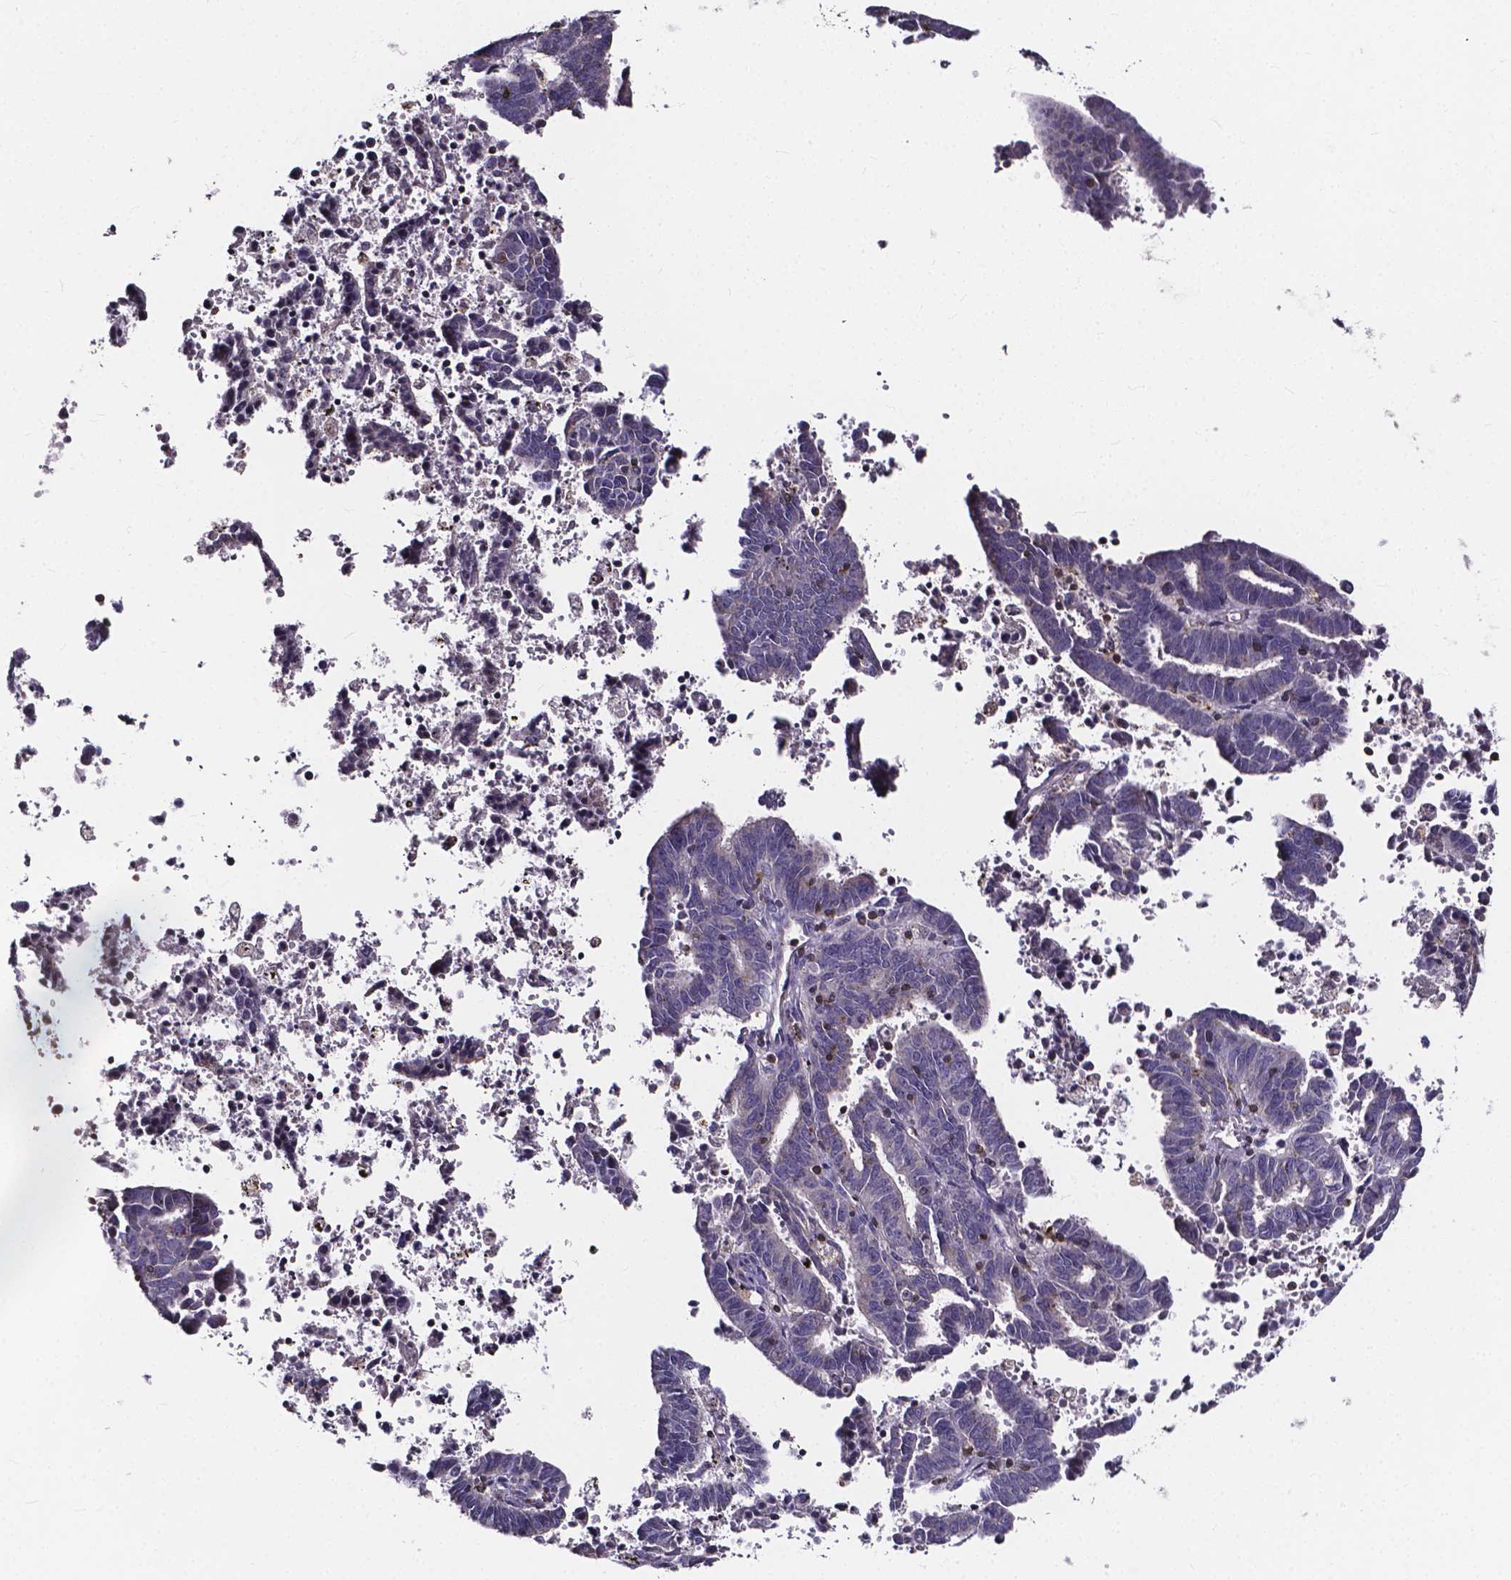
{"staining": {"intensity": "negative", "quantity": "none", "location": "none"}, "tissue": "endometrial cancer", "cell_type": "Tumor cells", "image_type": "cancer", "snomed": [{"axis": "morphology", "description": "Adenocarcinoma, NOS"}, {"axis": "topography", "description": "Uterus"}], "caption": "A micrograph of human endometrial cancer (adenocarcinoma) is negative for staining in tumor cells. Brightfield microscopy of IHC stained with DAB (3,3'-diaminobenzidine) (brown) and hematoxylin (blue), captured at high magnification.", "gene": "THEMIS", "patient": {"sex": "female", "age": 83}}